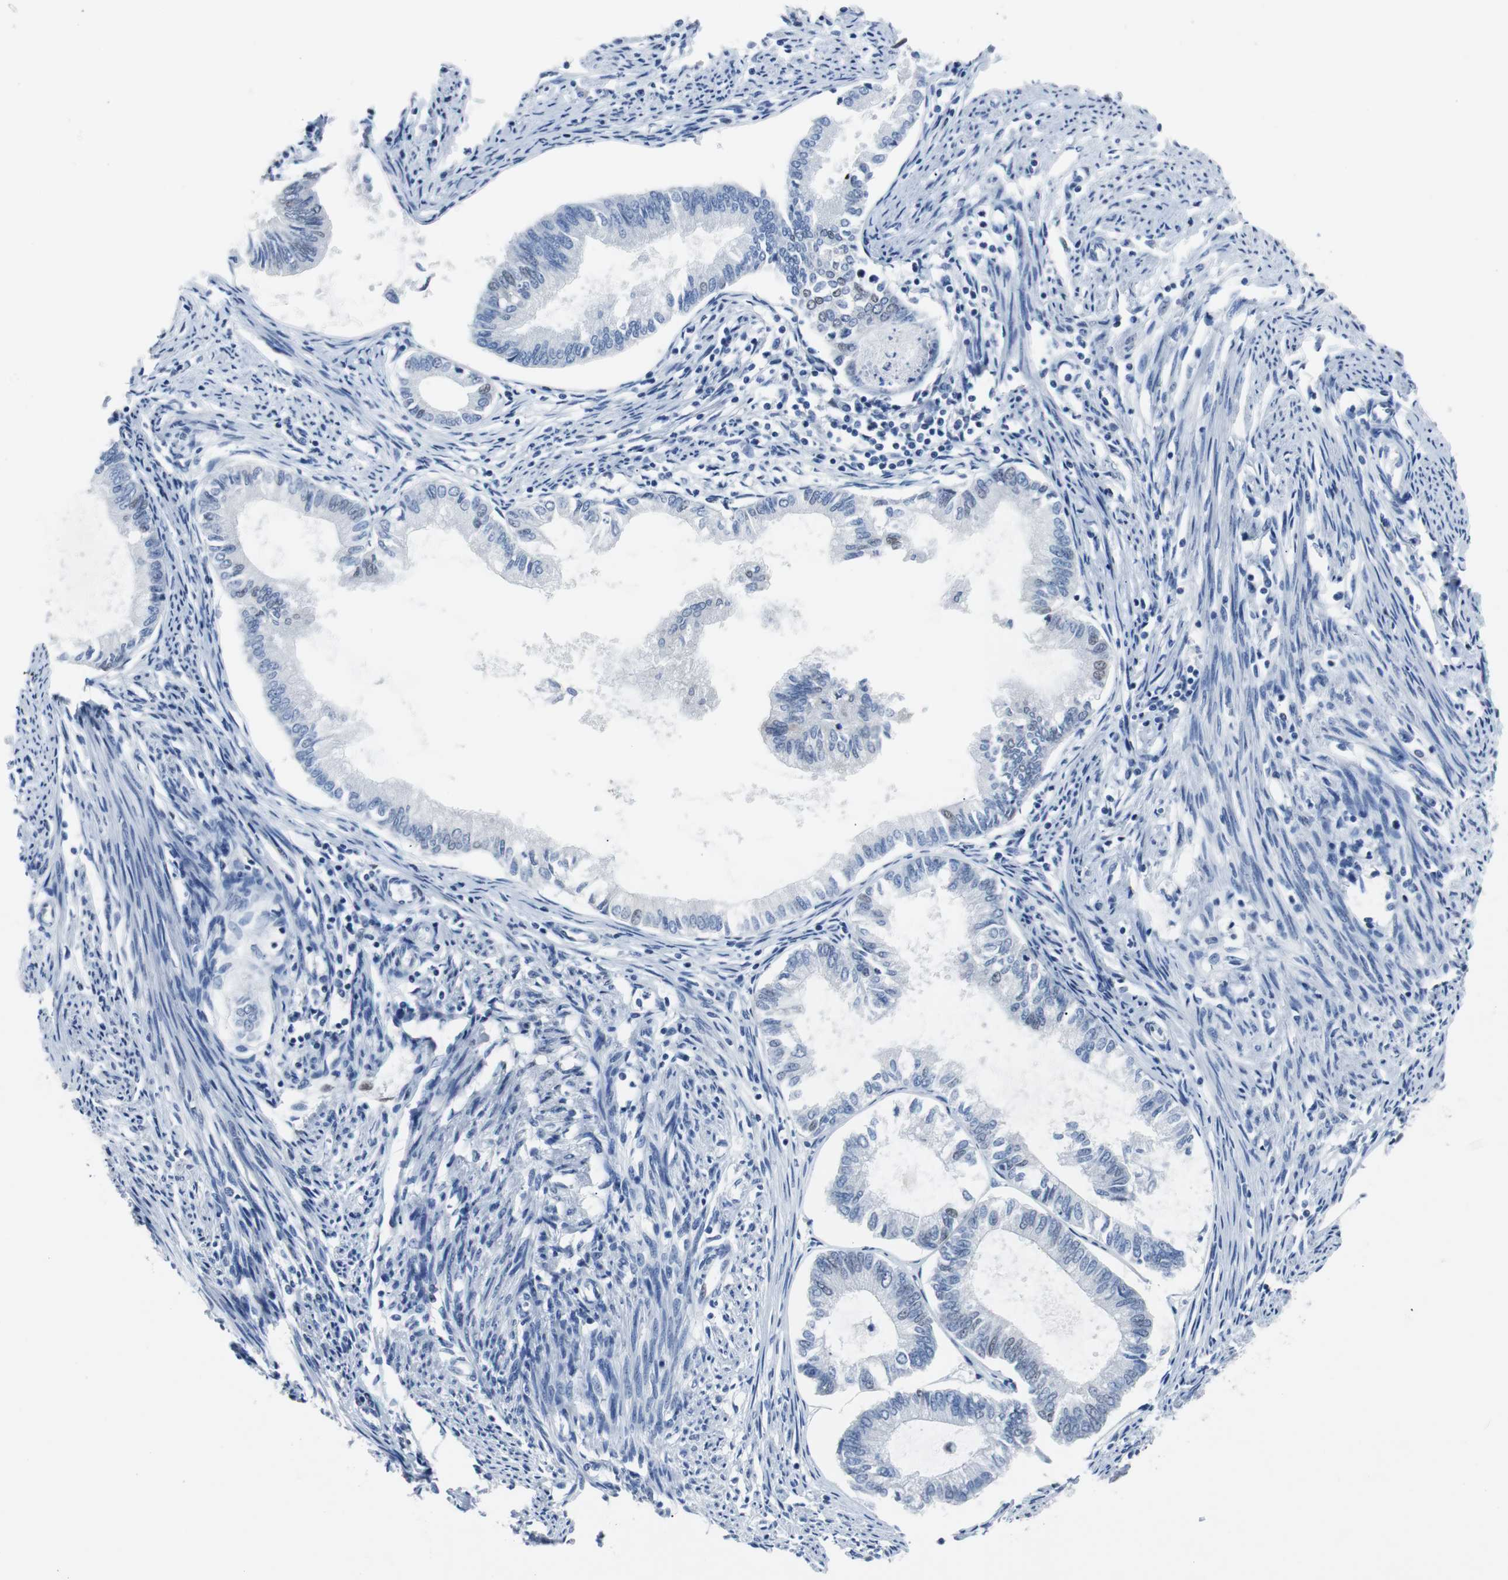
{"staining": {"intensity": "weak", "quantity": "<25%", "location": "nuclear"}, "tissue": "endometrial cancer", "cell_type": "Tumor cells", "image_type": "cancer", "snomed": [{"axis": "morphology", "description": "Adenocarcinoma, NOS"}, {"axis": "topography", "description": "Endometrium"}], "caption": "Immunohistochemical staining of adenocarcinoma (endometrial) displays no significant expression in tumor cells.", "gene": "JUN", "patient": {"sex": "female", "age": 86}}